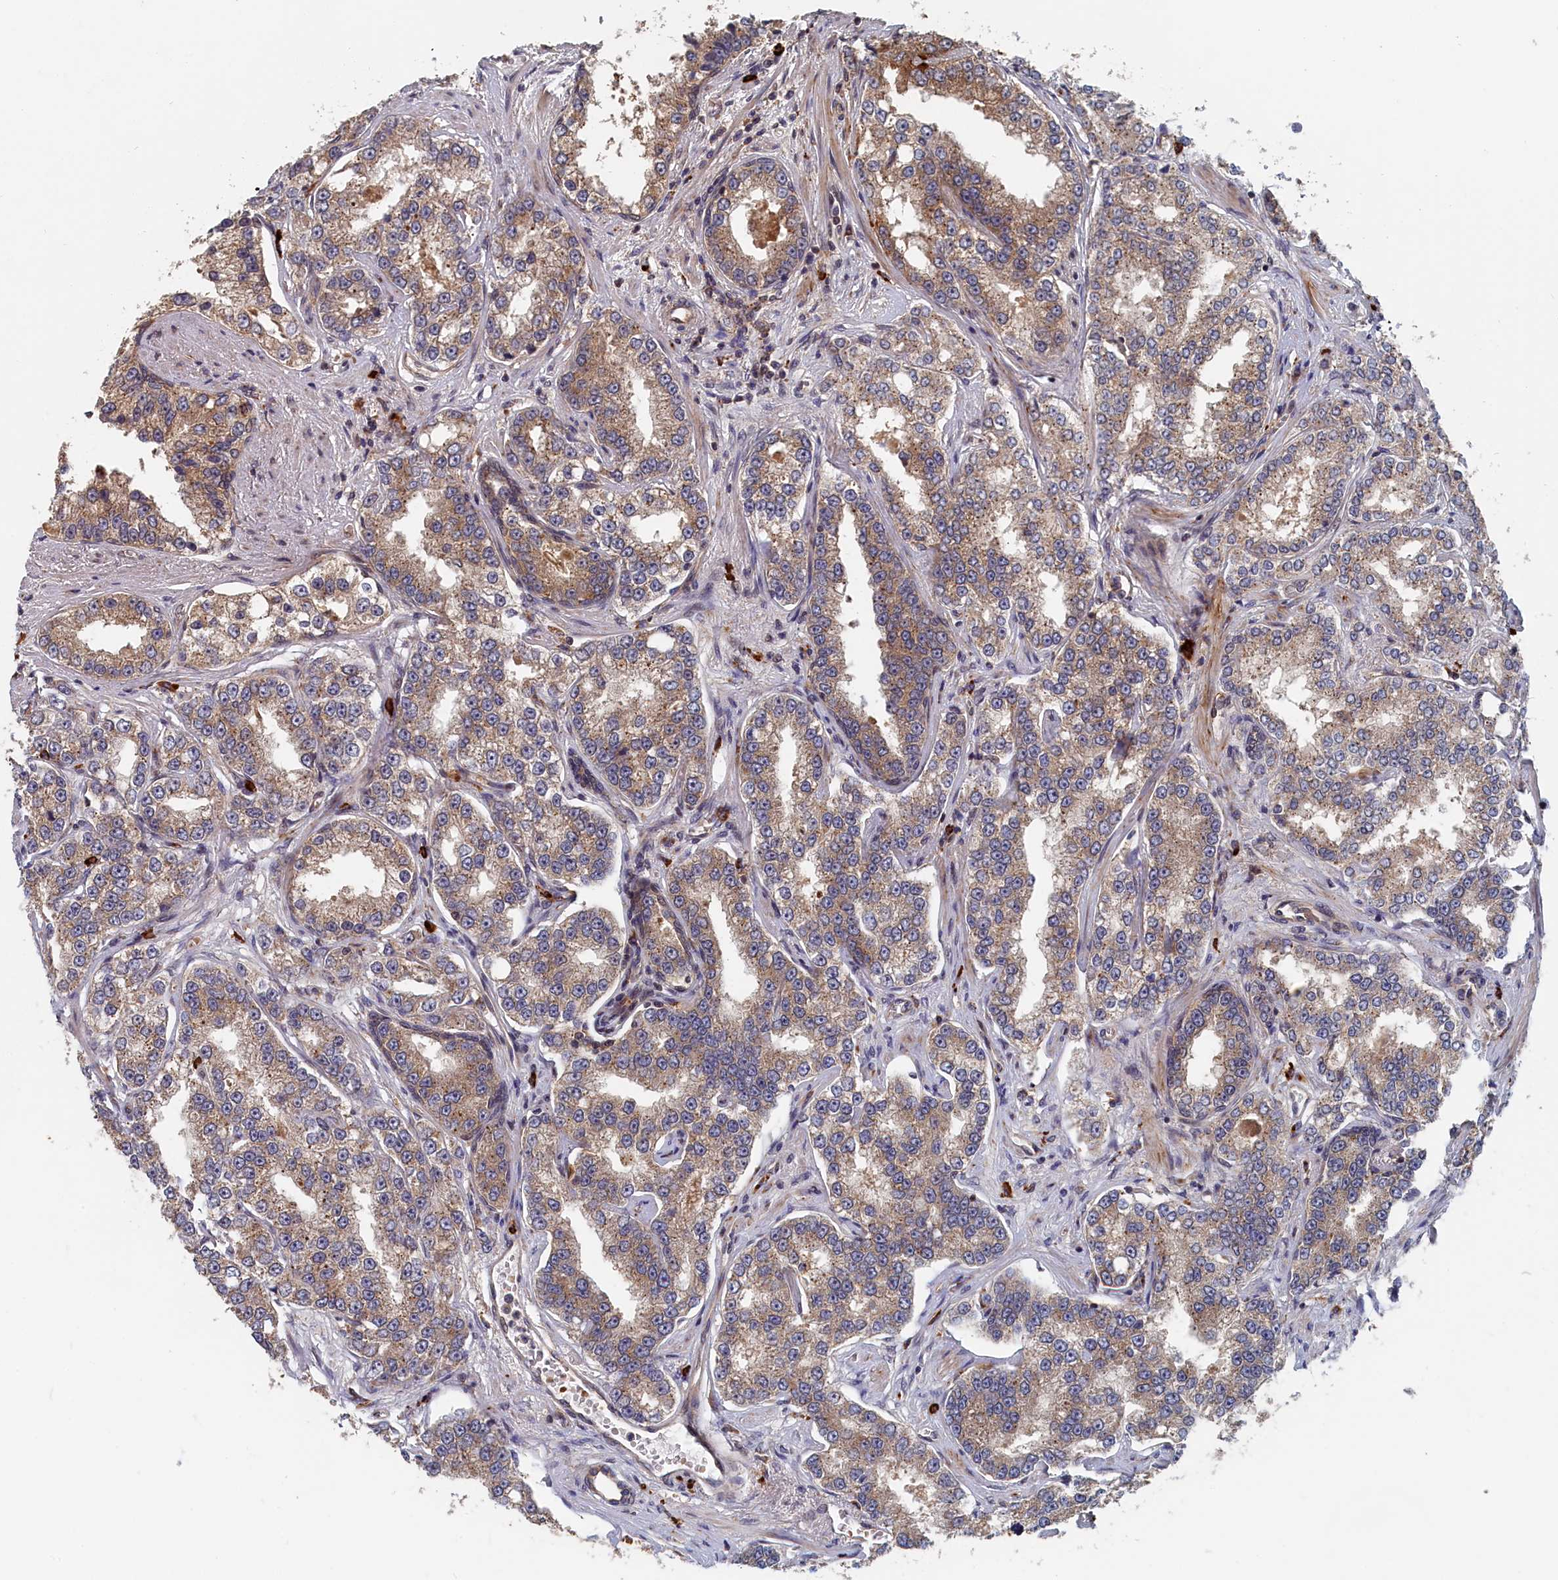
{"staining": {"intensity": "moderate", "quantity": ">75%", "location": "cytoplasmic/membranous"}, "tissue": "prostate cancer", "cell_type": "Tumor cells", "image_type": "cancer", "snomed": [{"axis": "morphology", "description": "Normal tissue, NOS"}, {"axis": "morphology", "description": "Adenocarcinoma, High grade"}, {"axis": "topography", "description": "Prostate"}], "caption": "This is a histology image of immunohistochemistry (IHC) staining of prostate cancer (high-grade adenocarcinoma), which shows moderate expression in the cytoplasmic/membranous of tumor cells.", "gene": "TRAPPC2L", "patient": {"sex": "male", "age": 83}}